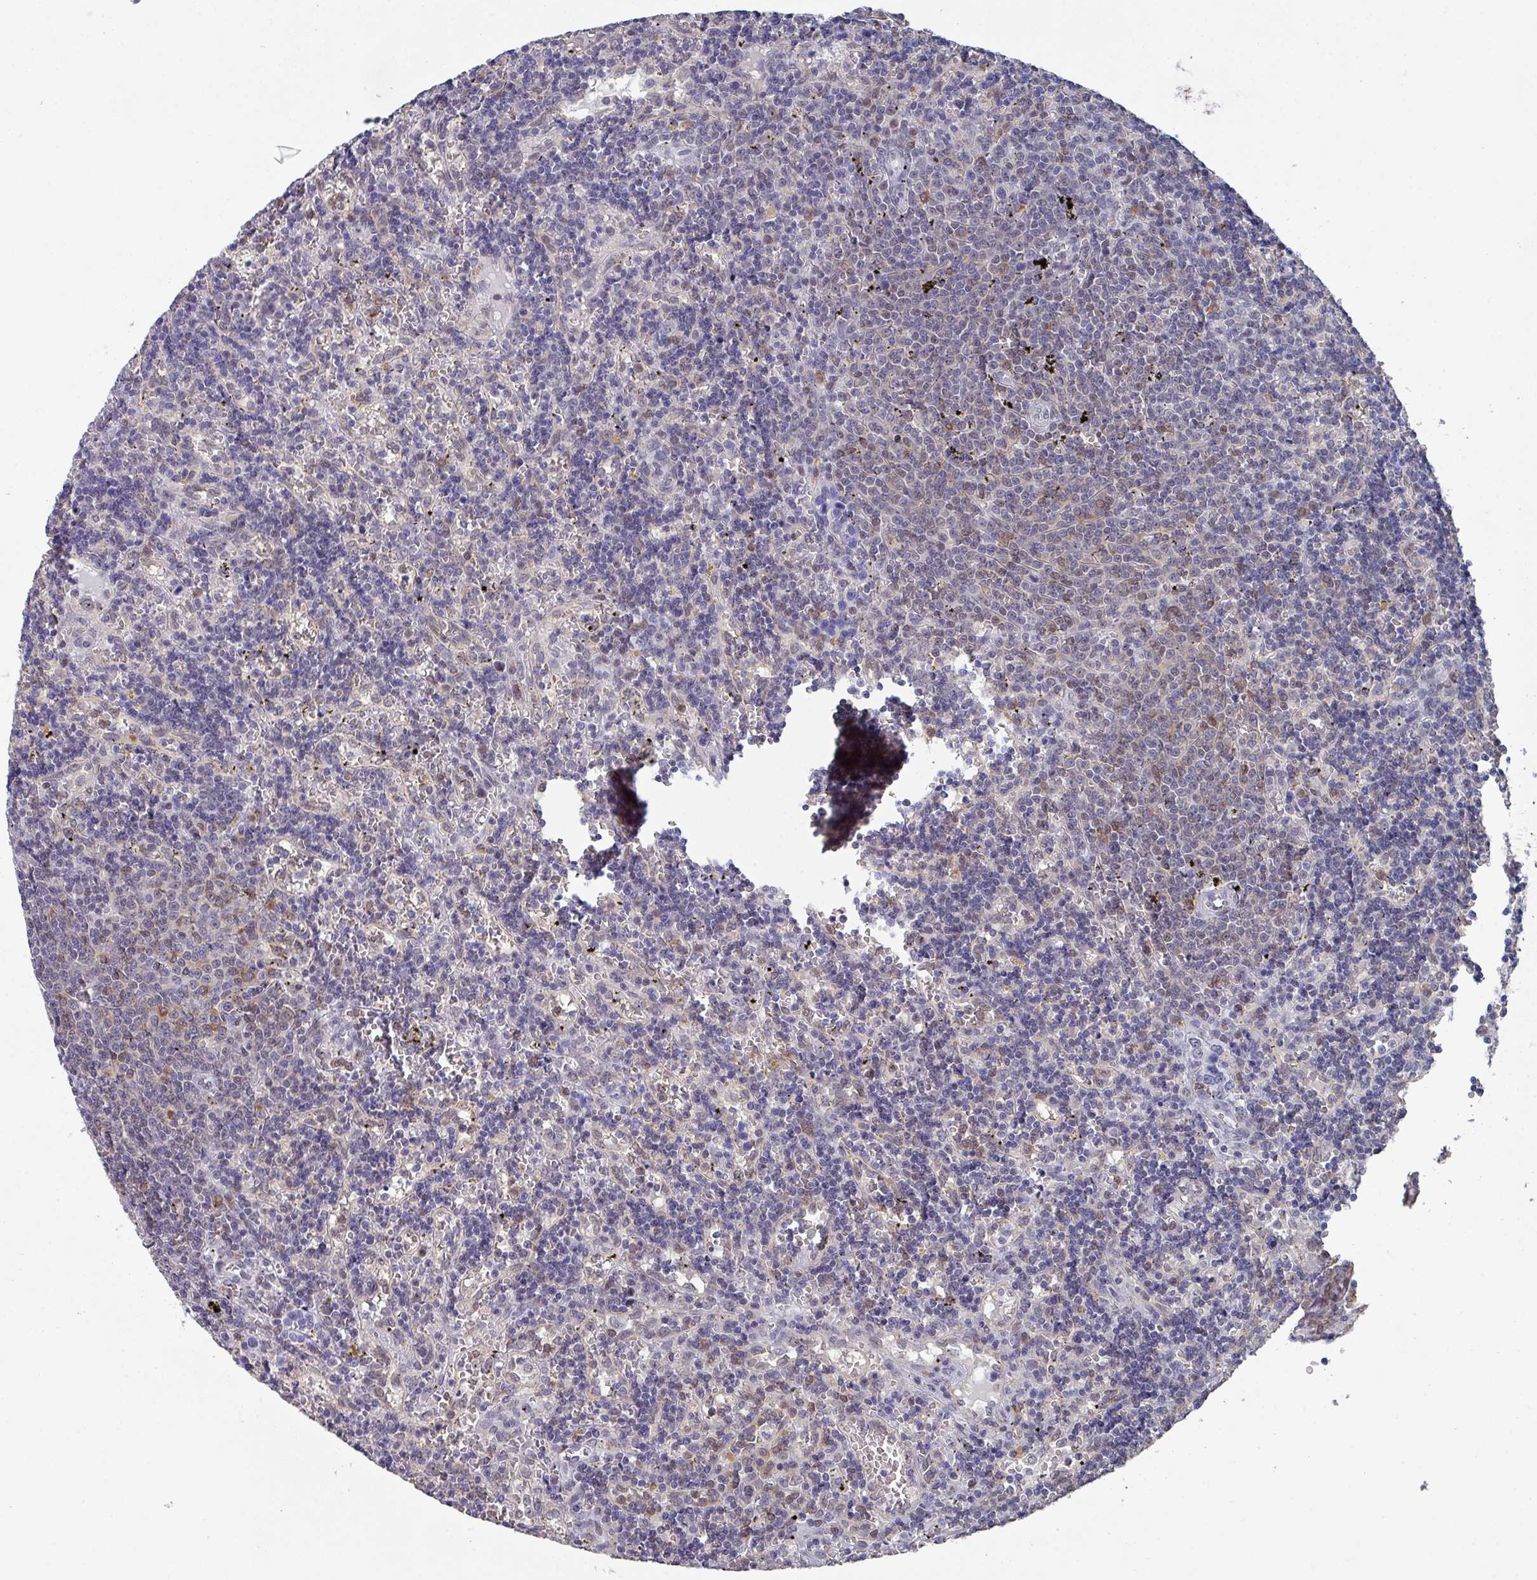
{"staining": {"intensity": "weak", "quantity": "<25%", "location": "cytoplasmic/membranous"}, "tissue": "lymphoma", "cell_type": "Tumor cells", "image_type": "cancer", "snomed": [{"axis": "morphology", "description": "Malignant lymphoma, non-Hodgkin's type, Low grade"}, {"axis": "topography", "description": "Spleen"}], "caption": "High power microscopy photomicrograph of an immunohistochemistry (IHC) histopathology image of lymphoma, revealing no significant expression in tumor cells. (Immunohistochemistry, brightfield microscopy, high magnification).", "gene": "RASAL3", "patient": {"sex": "male", "age": 60}}